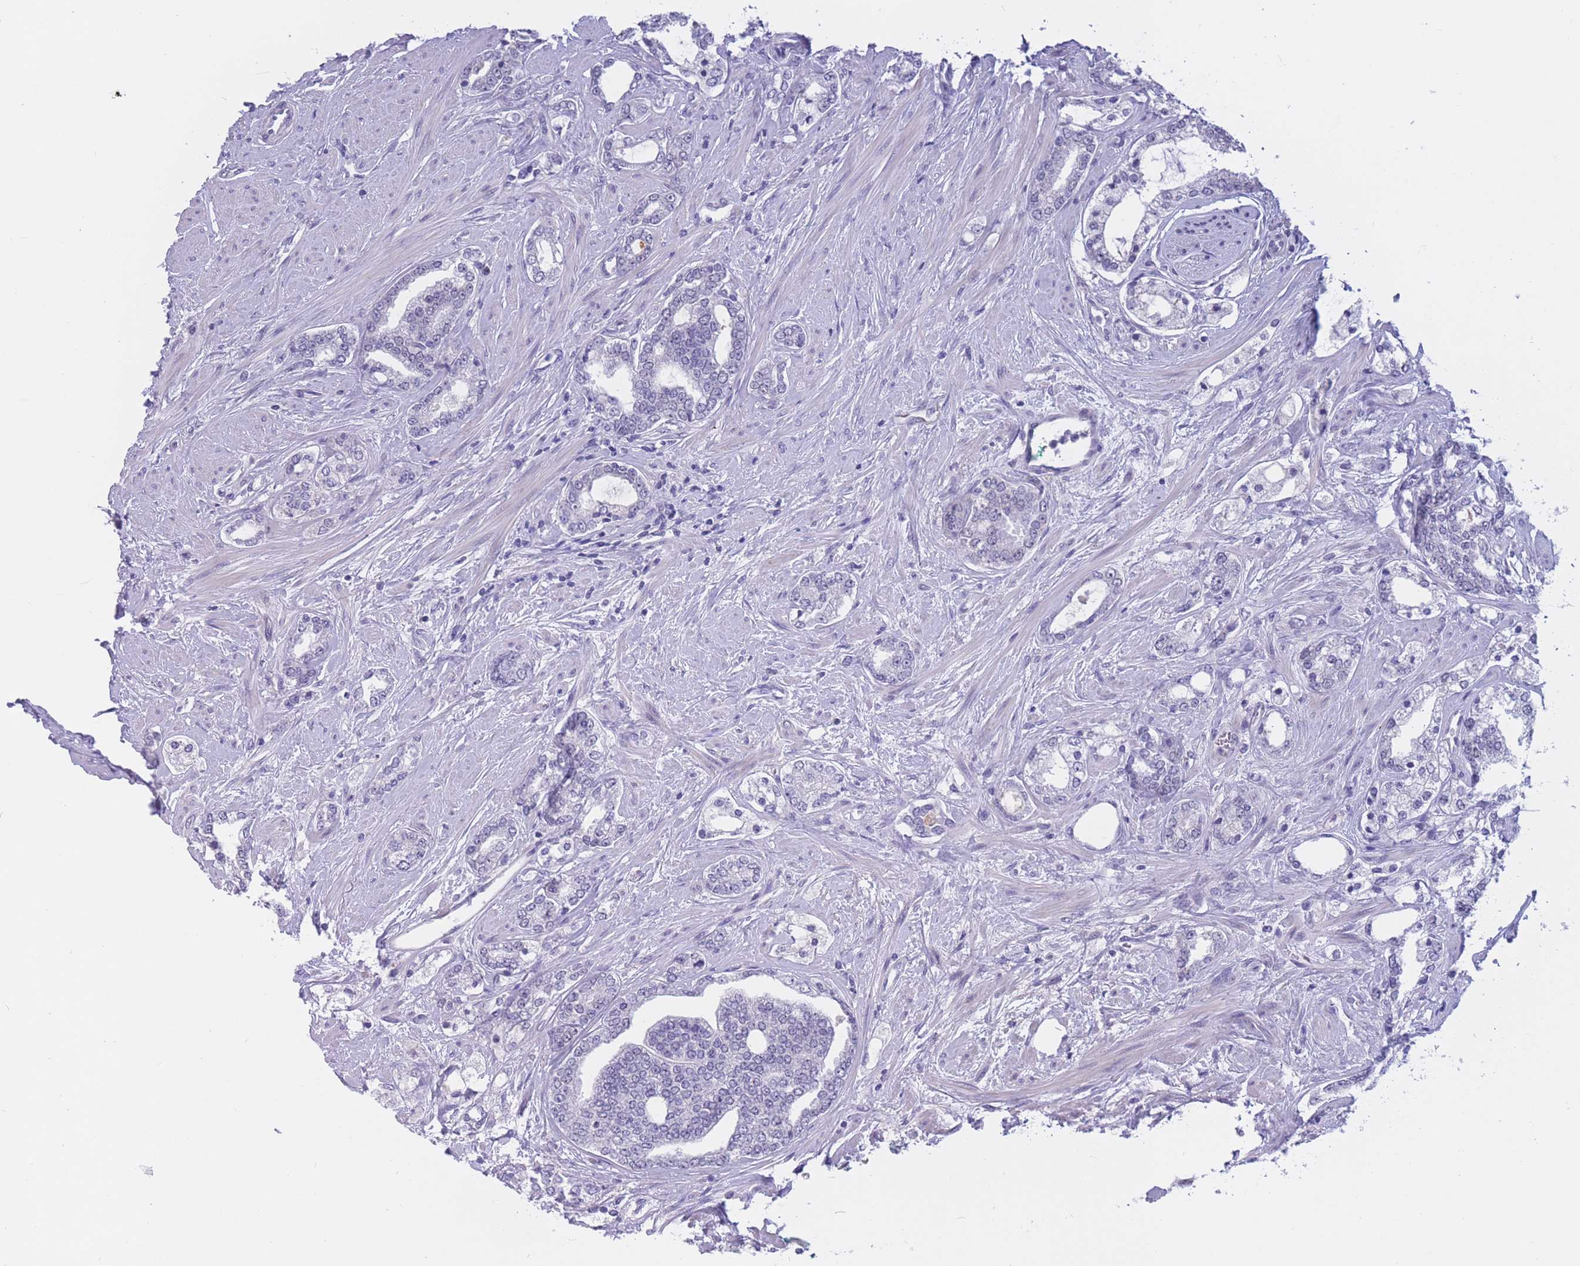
{"staining": {"intensity": "negative", "quantity": "none", "location": "none"}, "tissue": "prostate cancer", "cell_type": "Tumor cells", "image_type": "cancer", "snomed": [{"axis": "morphology", "description": "Adenocarcinoma, High grade"}, {"axis": "topography", "description": "Prostate"}], "caption": "Immunohistochemistry of prostate high-grade adenocarcinoma demonstrates no expression in tumor cells.", "gene": "BOP1", "patient": {"sex": "male", "age": 64}}